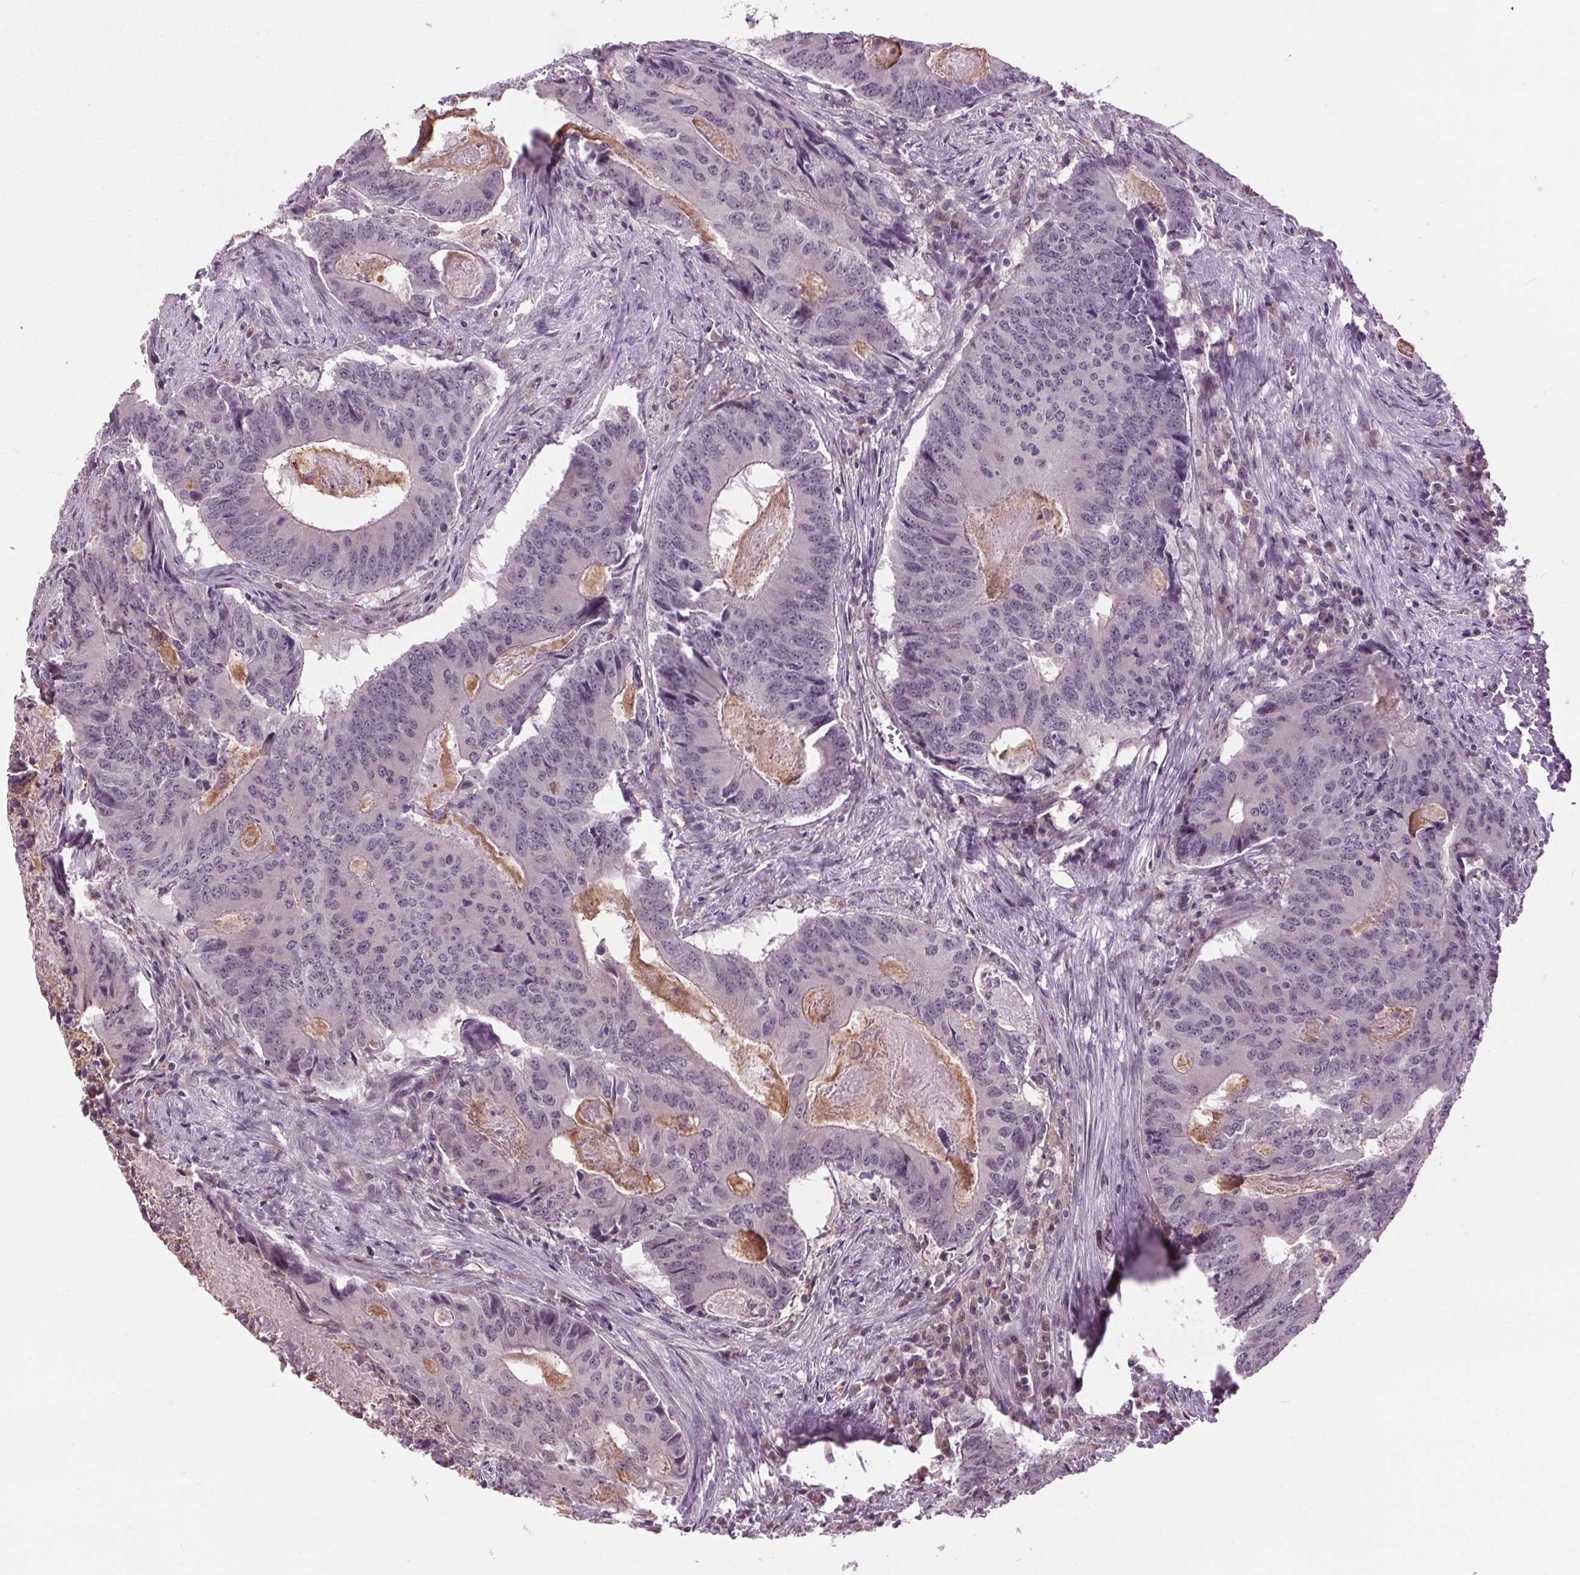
{"staining": {"intensity": "moderate", "quantity": "25%-75%", "location": "cytoplasmic/membranous"}, "tissue": "colorectal cancer", "cell_type": "Tumor cells", "image_type": "cancer", "snomed": [{"axis": "morphology", "description": "Adenocarcinoma, NOS"}, {"axis": "topography", "description": "Colon"}], "caption": "High-magnification brightfield microscopy of adenocarcinoma (colorectal) stained with DAB (3,3'-diaminobenzidine) (brown) and counterstained with hematoxylin (blue). tumor cells exhibit moderate cytoplasmic/membranous positivity is seen in approximately25%-75% of cells. (DAB IHC with brightfield microscopy, high magnification).", "gene": "BSDC1", "patient": {"sex": "male", "age": 67}}